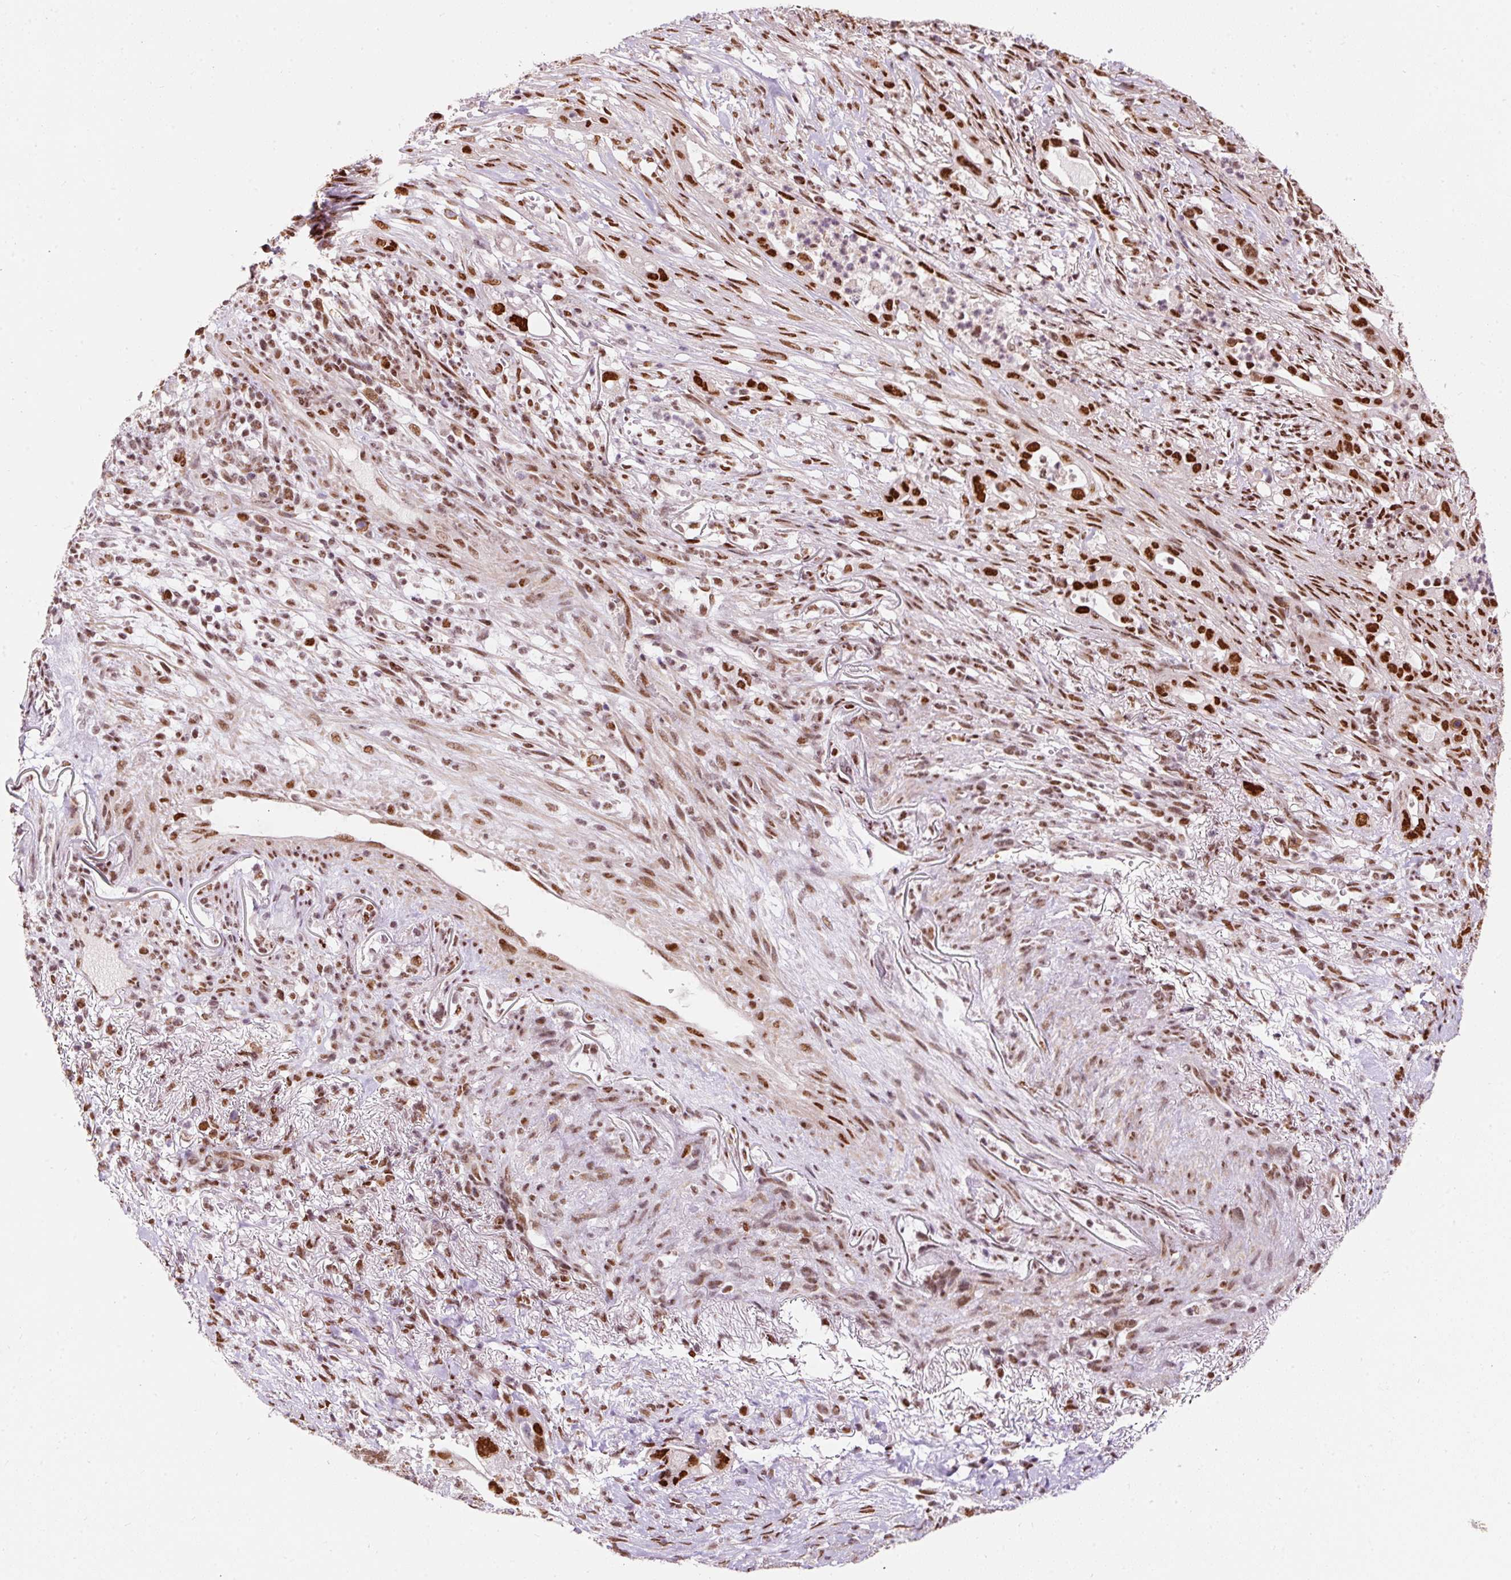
{"staining": {"intensity": "strong", "quantity": ">75%", "location": "nuclear"}, "tissue": "pancreatic cancer", "cell_type": "Tumor cells", "image_type": "cancer", "snomed": [{"axis": "morphology", "description": "Adenocarcinoma, NOS"}, {"axis": "topography", "description": "Pancreas"}], "caption": "Strong nuclear positivity is identified in about >75% of tumor cells in pancreatic adenocarcinoma.", "gene": "HNRNPC", "patient": {"sex": "male", "age": 44}}